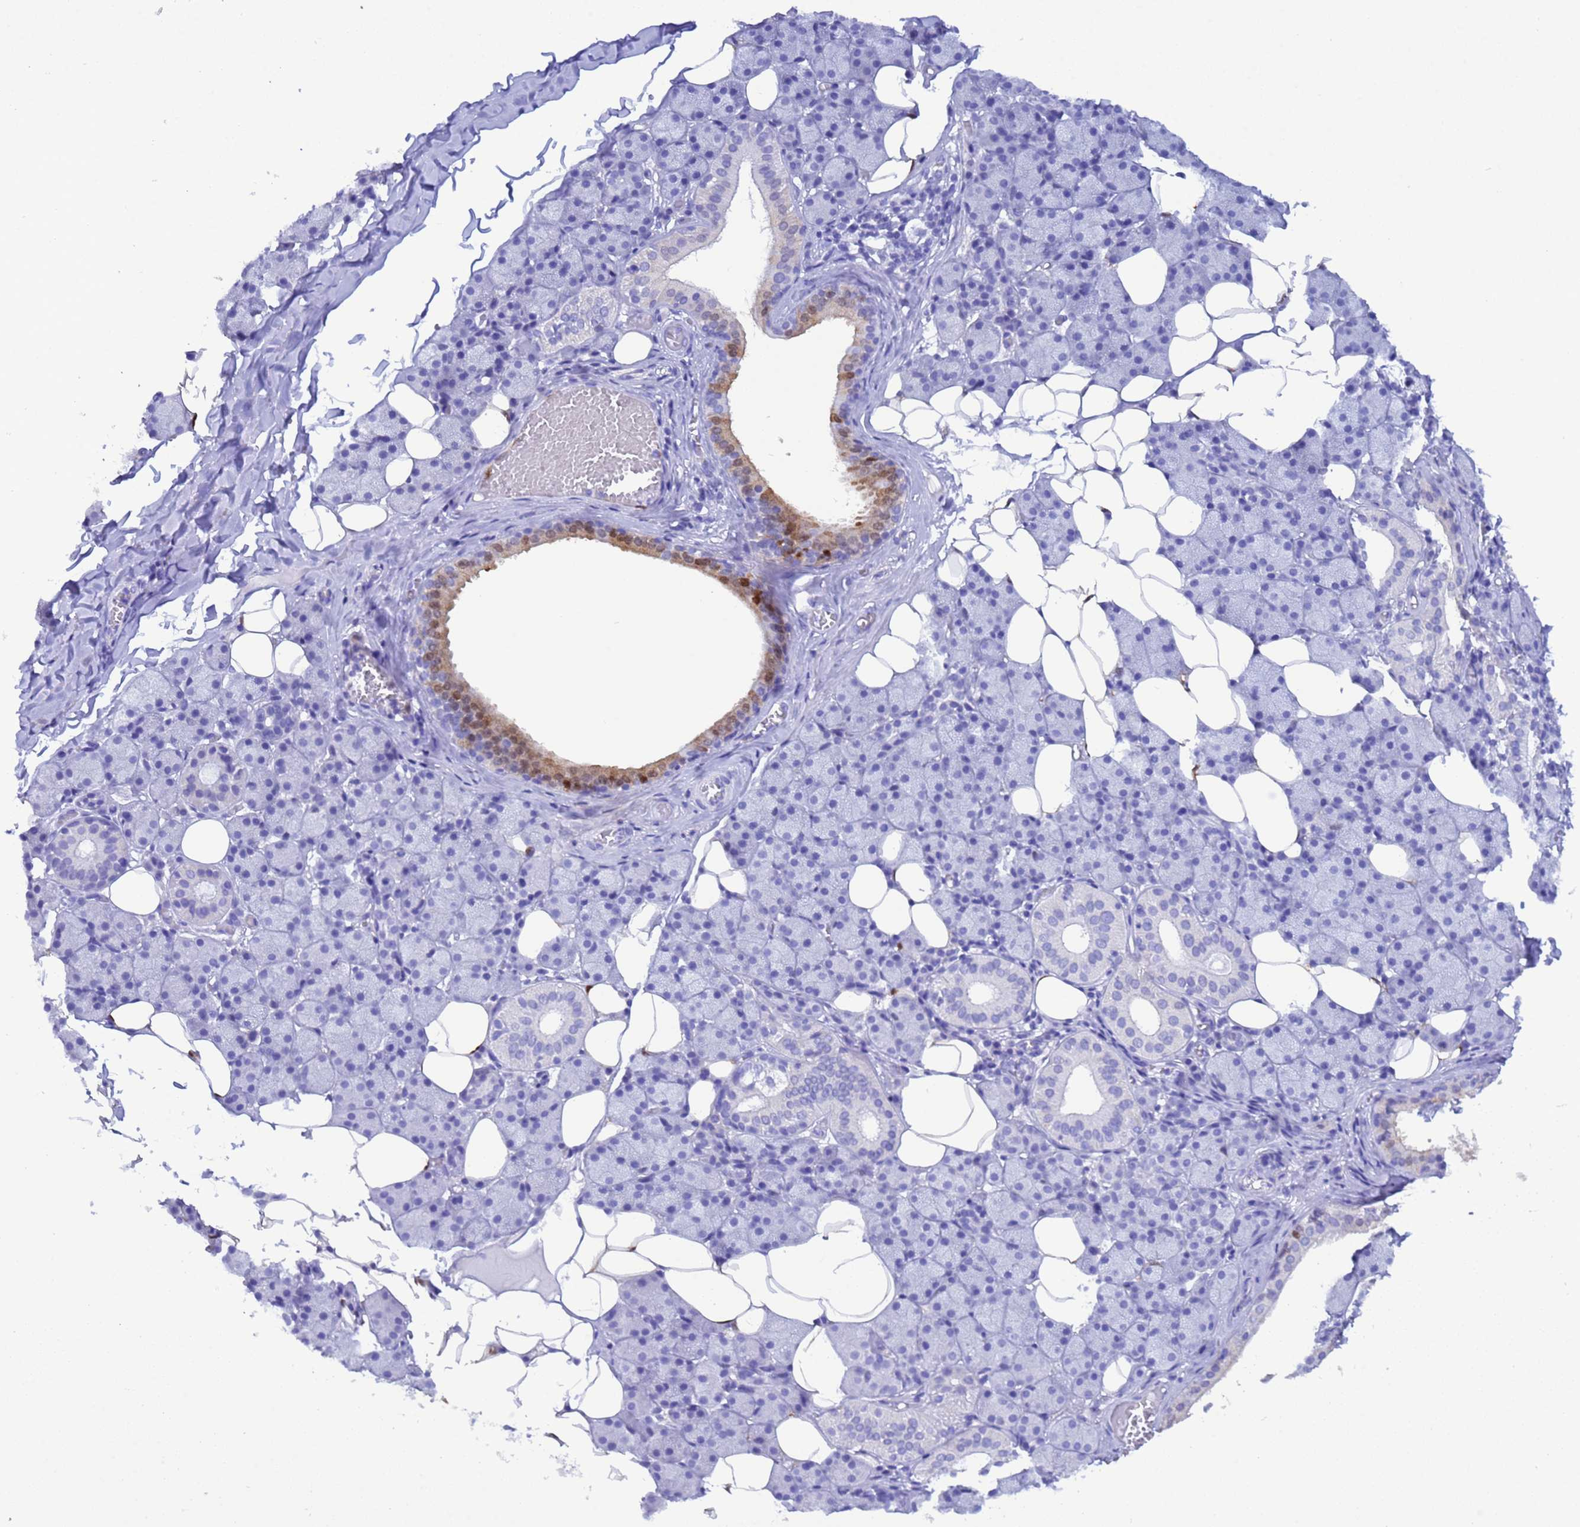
{"staining": {"intensity": "moderate", "quantity": "<25%", "location": "cytoplasmic/membranous,nuclear"}, "tissue": "salivary gland", "cell_type": "Glandular cells", "image_type": "normal", "snomed": [{"axis": "morphology", "description": "Normal tissue, NOS"}, {"axis": "topography", "description": "Salivary gland"}], "caption": "Immunohistochemistry (IHC) (DAB (3,3'-diaminobenzidine)) staining of benign human salivary gland displays moderate cytoplasmic/membranous,nuclear protein positivity in approximately <25% of glandular cells.", "gene": "AKR1C2", "patient": {"sex": "female", "age": 33}}